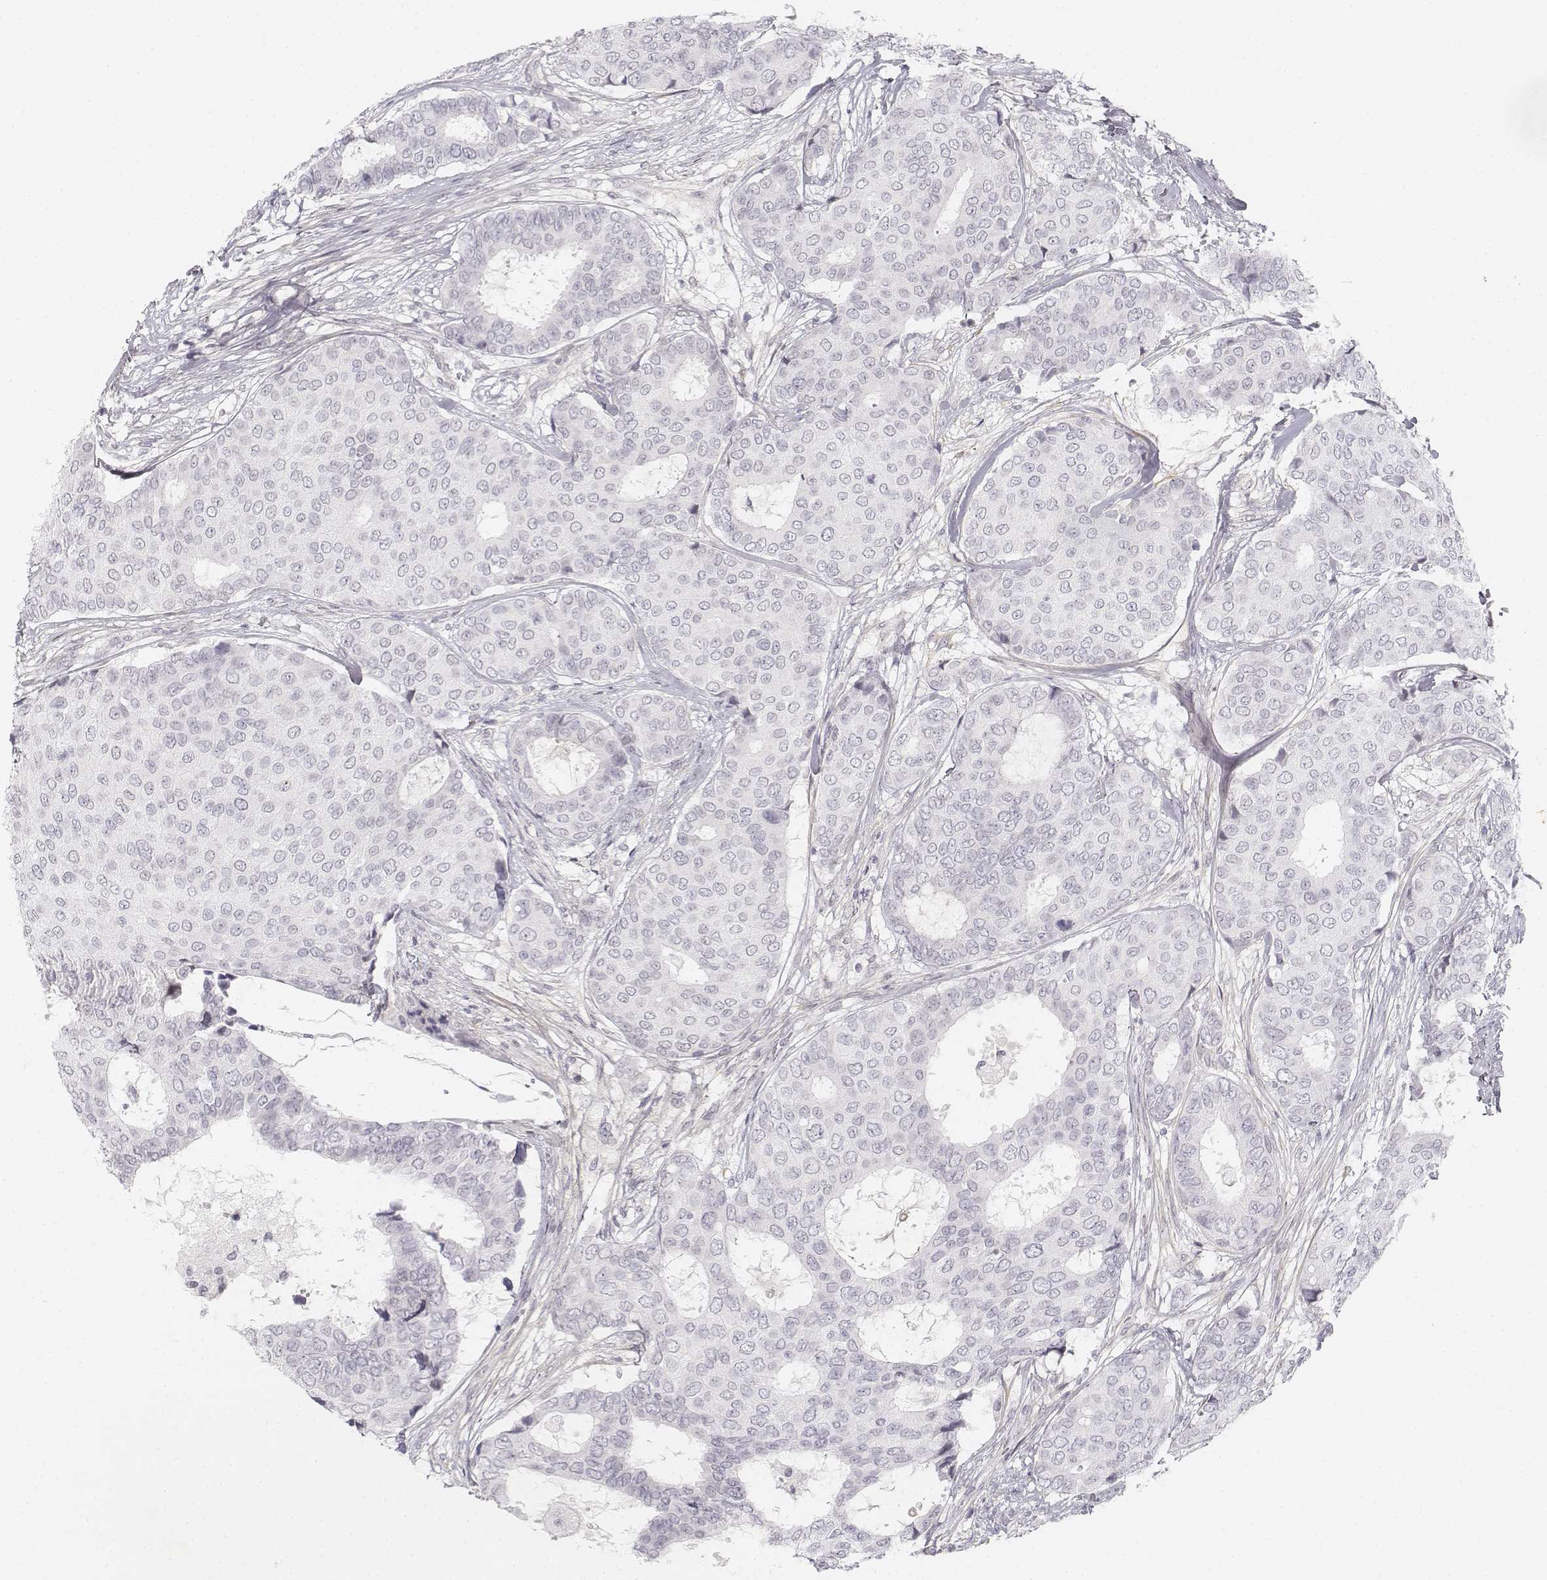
{"staining": {"intensity": "negative", "quantity": "none", "location": "none"}, "tissue": "breast cancer", "cell_type": "Tumor cells", "image_type": "cancer", "snomed": [{"axis": "morphology", "description": "Duct carcinoma"}, {"axis": "topography", "description": "Breast"}], "caption": "There is no significant positivity in tumor cells of breast intraductal carcinoma.", "gene": "KRT84", "patient": {"sex": "female", "age": 75}}